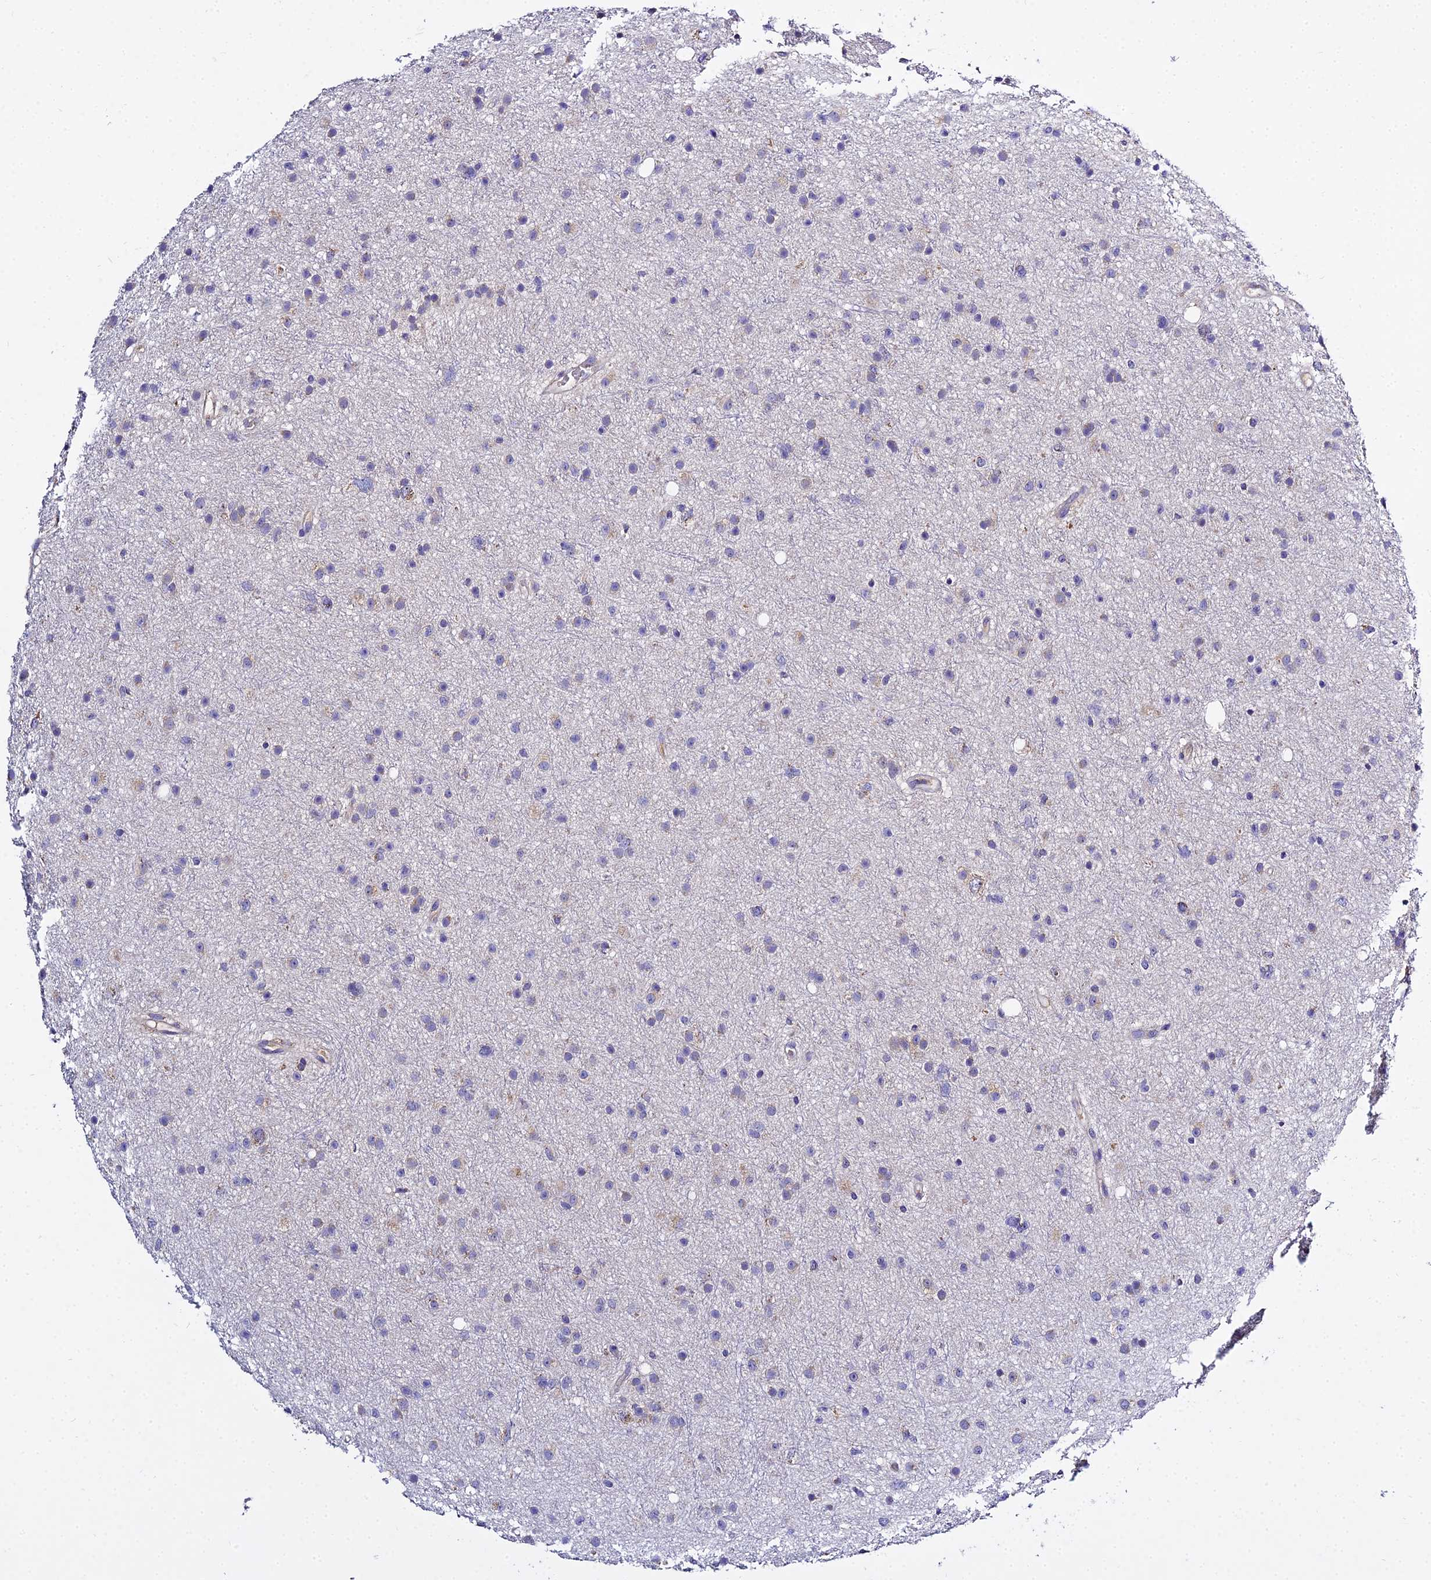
{"staining": {"intensity": "negative", "quantity": "none", "location": "none"}, "tissue": "glioma", "cell_type": "Tumor cells", "image_type": "cancer", "snomed": [{"axis": "morphology", "description": "Glioma, malignant, Low grade"}, {"axis": "topography", "description": "Cerebral cortex"}], "caption": "High power microscopy image of an IHC photomicrograph of glioma, revealing no significant expression in tumor cells.", "gene": "TYW5", "patient": {"sex": "female", "age": 39}}